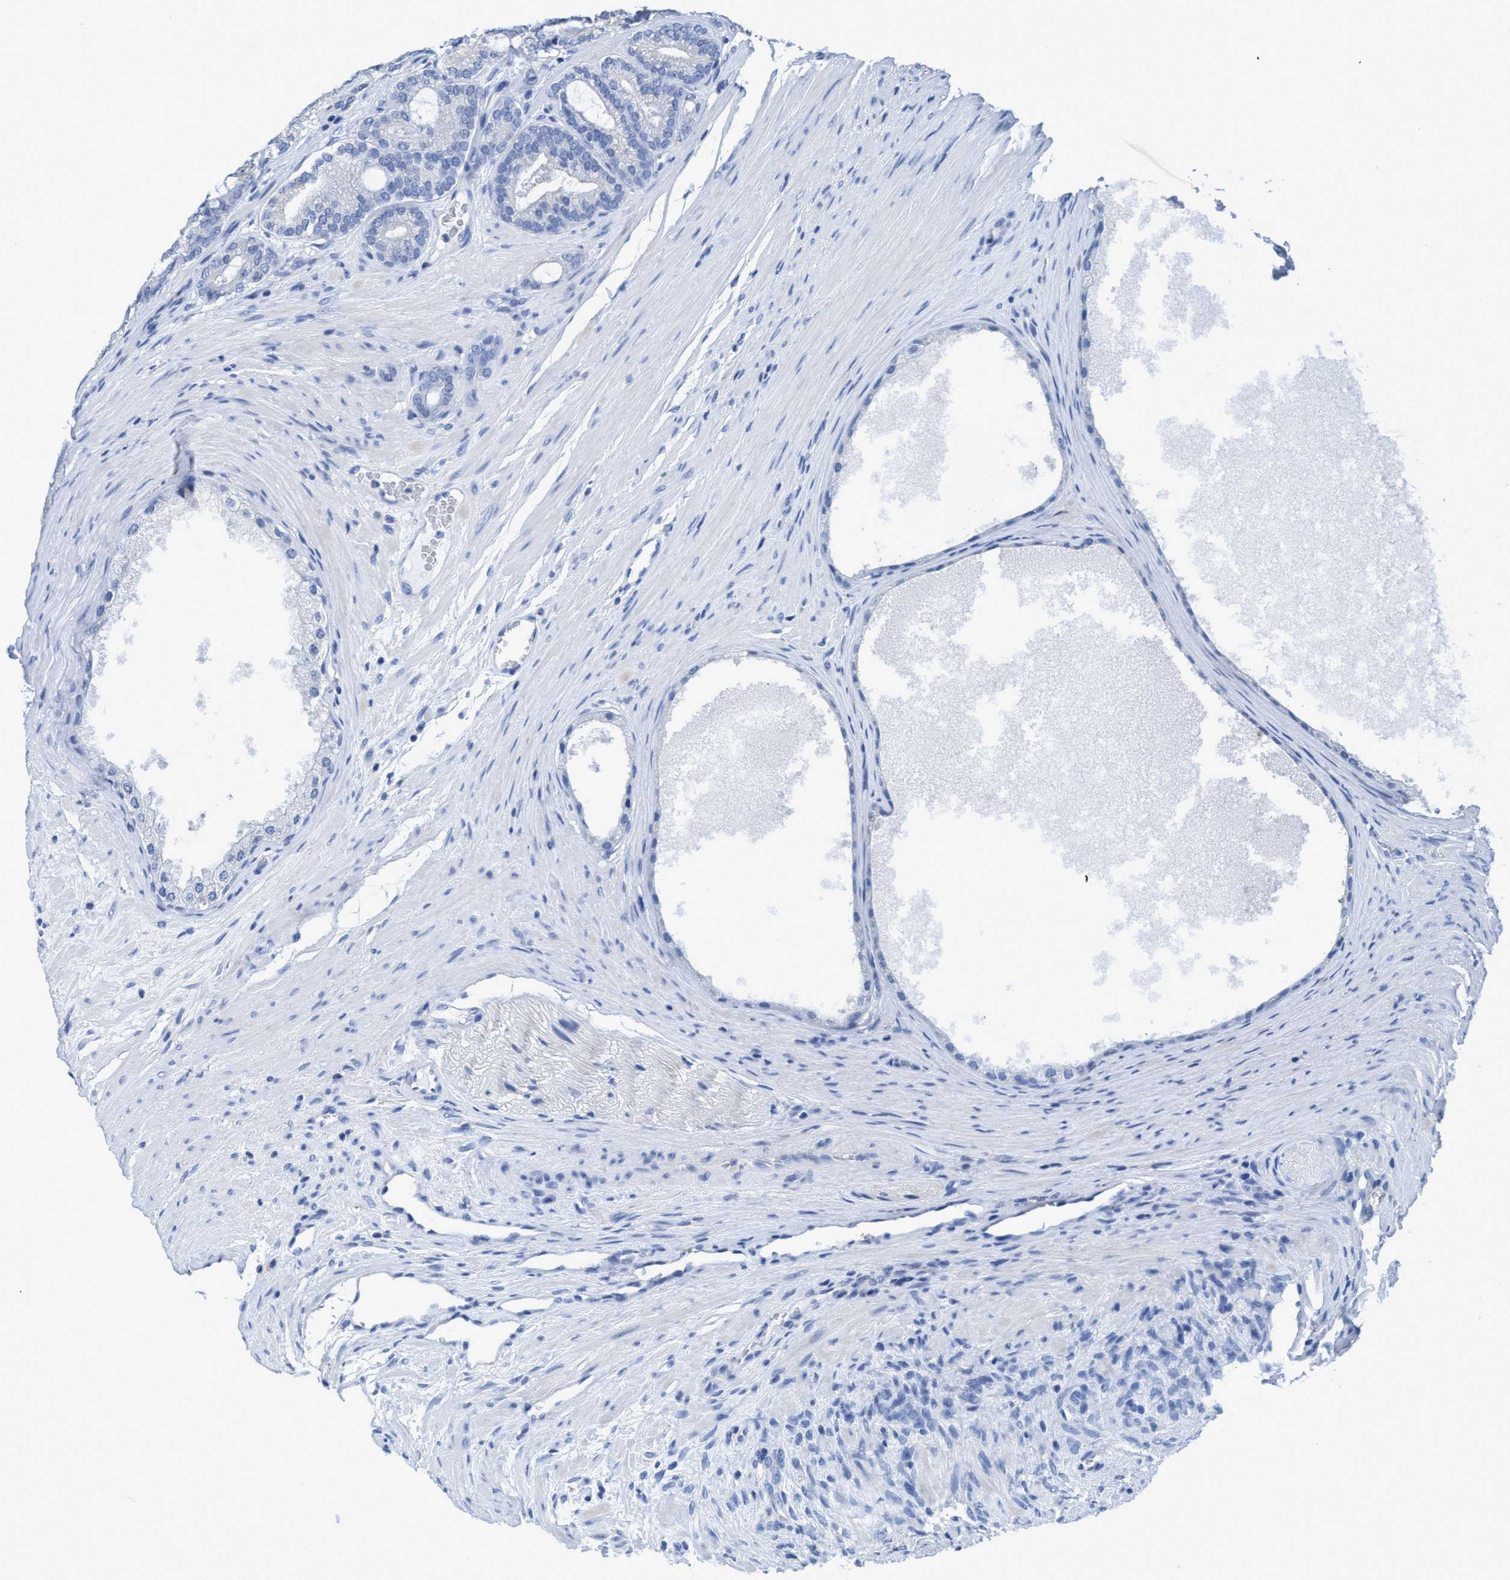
{"staining": {"intensity": "negative", "quantity": "none", "location": "none"}, "tissue": "prostate cancer", "cell_type": "Tumor cells", "image_type": "cancer", "snomed": [{"axis": "morphology", "description": "Adenocarcinoma, High grade"}, {"axis": "topography", "description": "Prostate"}], "caption": "Immunohistochemical staining of human prostate cancer (adenocarcinoma (high-grade)) reveals no significant staining in tumor cells.", "gene": "DNAI1", "patient": {"sex": "male", "age": 60}}